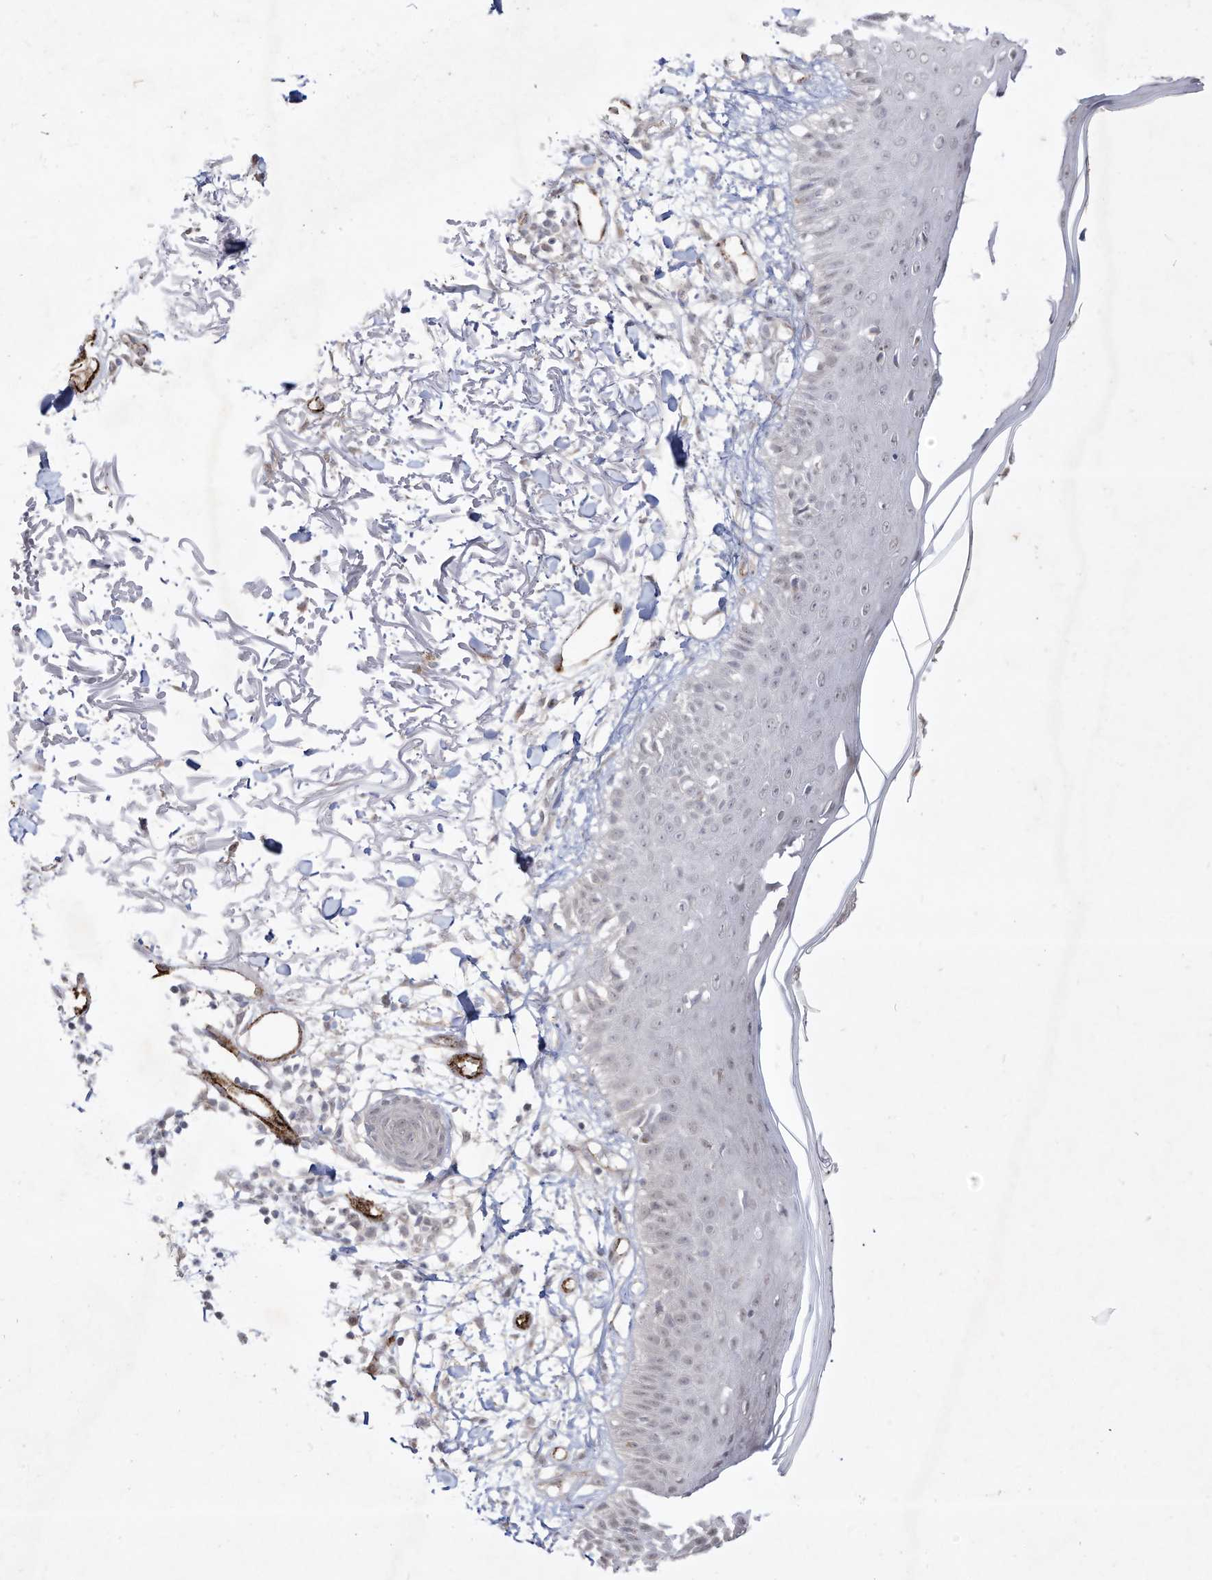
{"staining": {"intensity": "negative", "quantity": "<25%", "location": "cytoplasmic/membranous"}, "tissue": "skin", "cell_type": "Fibroblasts", "image_type": "normal", "snomed": [{"axis": "morphology", "description": "Normal tissue, NOS"}, {"axis": "morphology", "description": "Squamous cell carcinoma, NOS"}, {"axis": "topography", "description": "Skin"}, {"axis": "topography", "description": "Peripheral nerve tissue"}], "caption": "Image shows no protein positivity in fibroblasts of unremarkable skin. Nuclei are stained in blue.", "gene": "ZGRF1", "patient": {"sex": "male", "age": 83}}